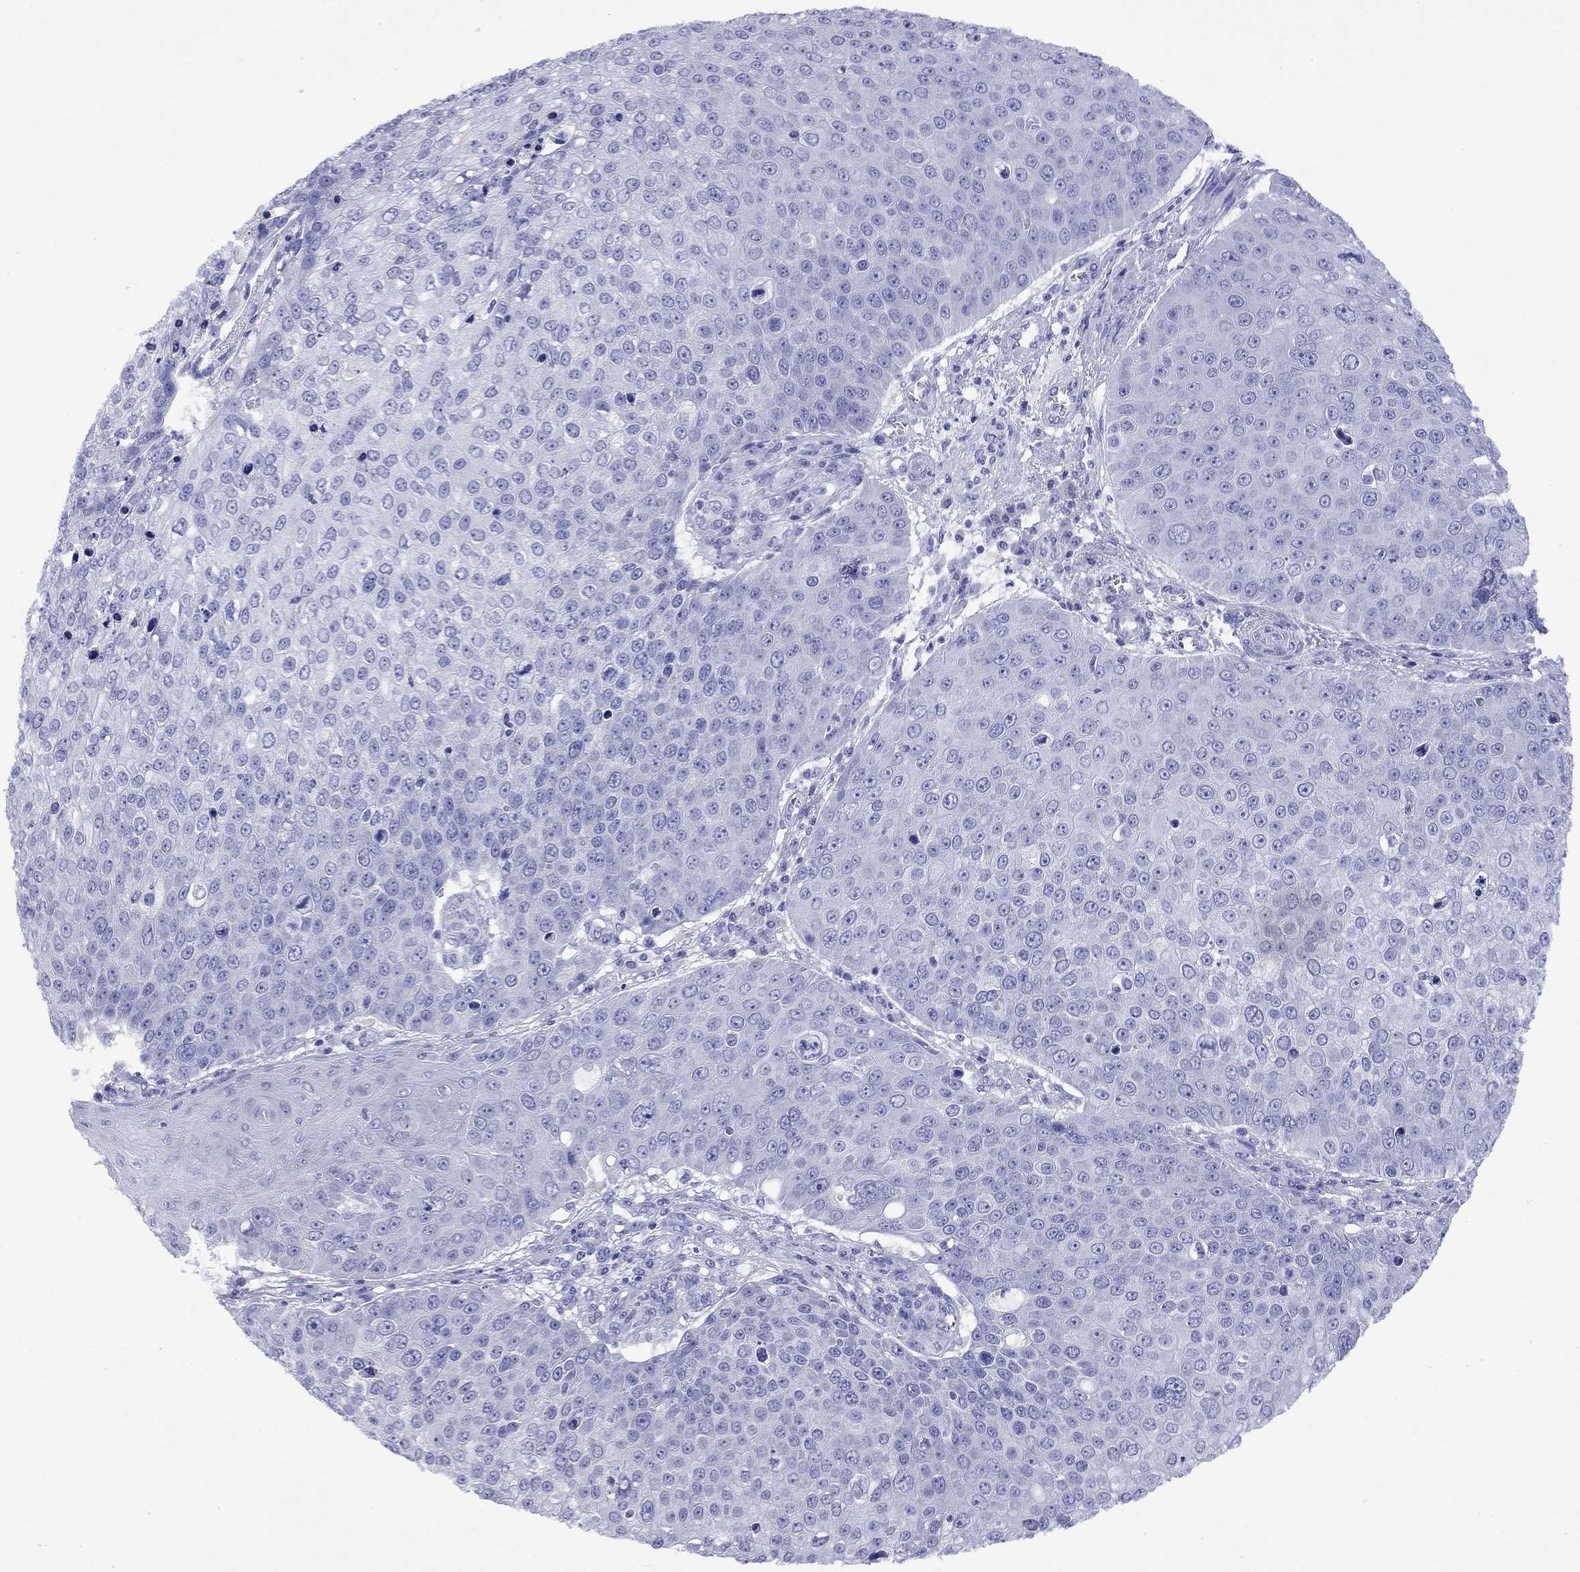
{"staining": {"intensity": "negative", "quantity": "none", "location": "none"}, "tissue": "skin cancer", "cell_type": "Tumor cells", "image_type": "cancer", "snomed": [{"axis": "morphology", "description": "Squamous cell carcinoma, NOS"}, {"axis": "topography", "description": "Skin"}], "caption": "There is no significant positivity in tumor cells of skin squamous cell carcinoma.", "gene": "FIGLA", "patient": {"sex": "male", "age": 71}}